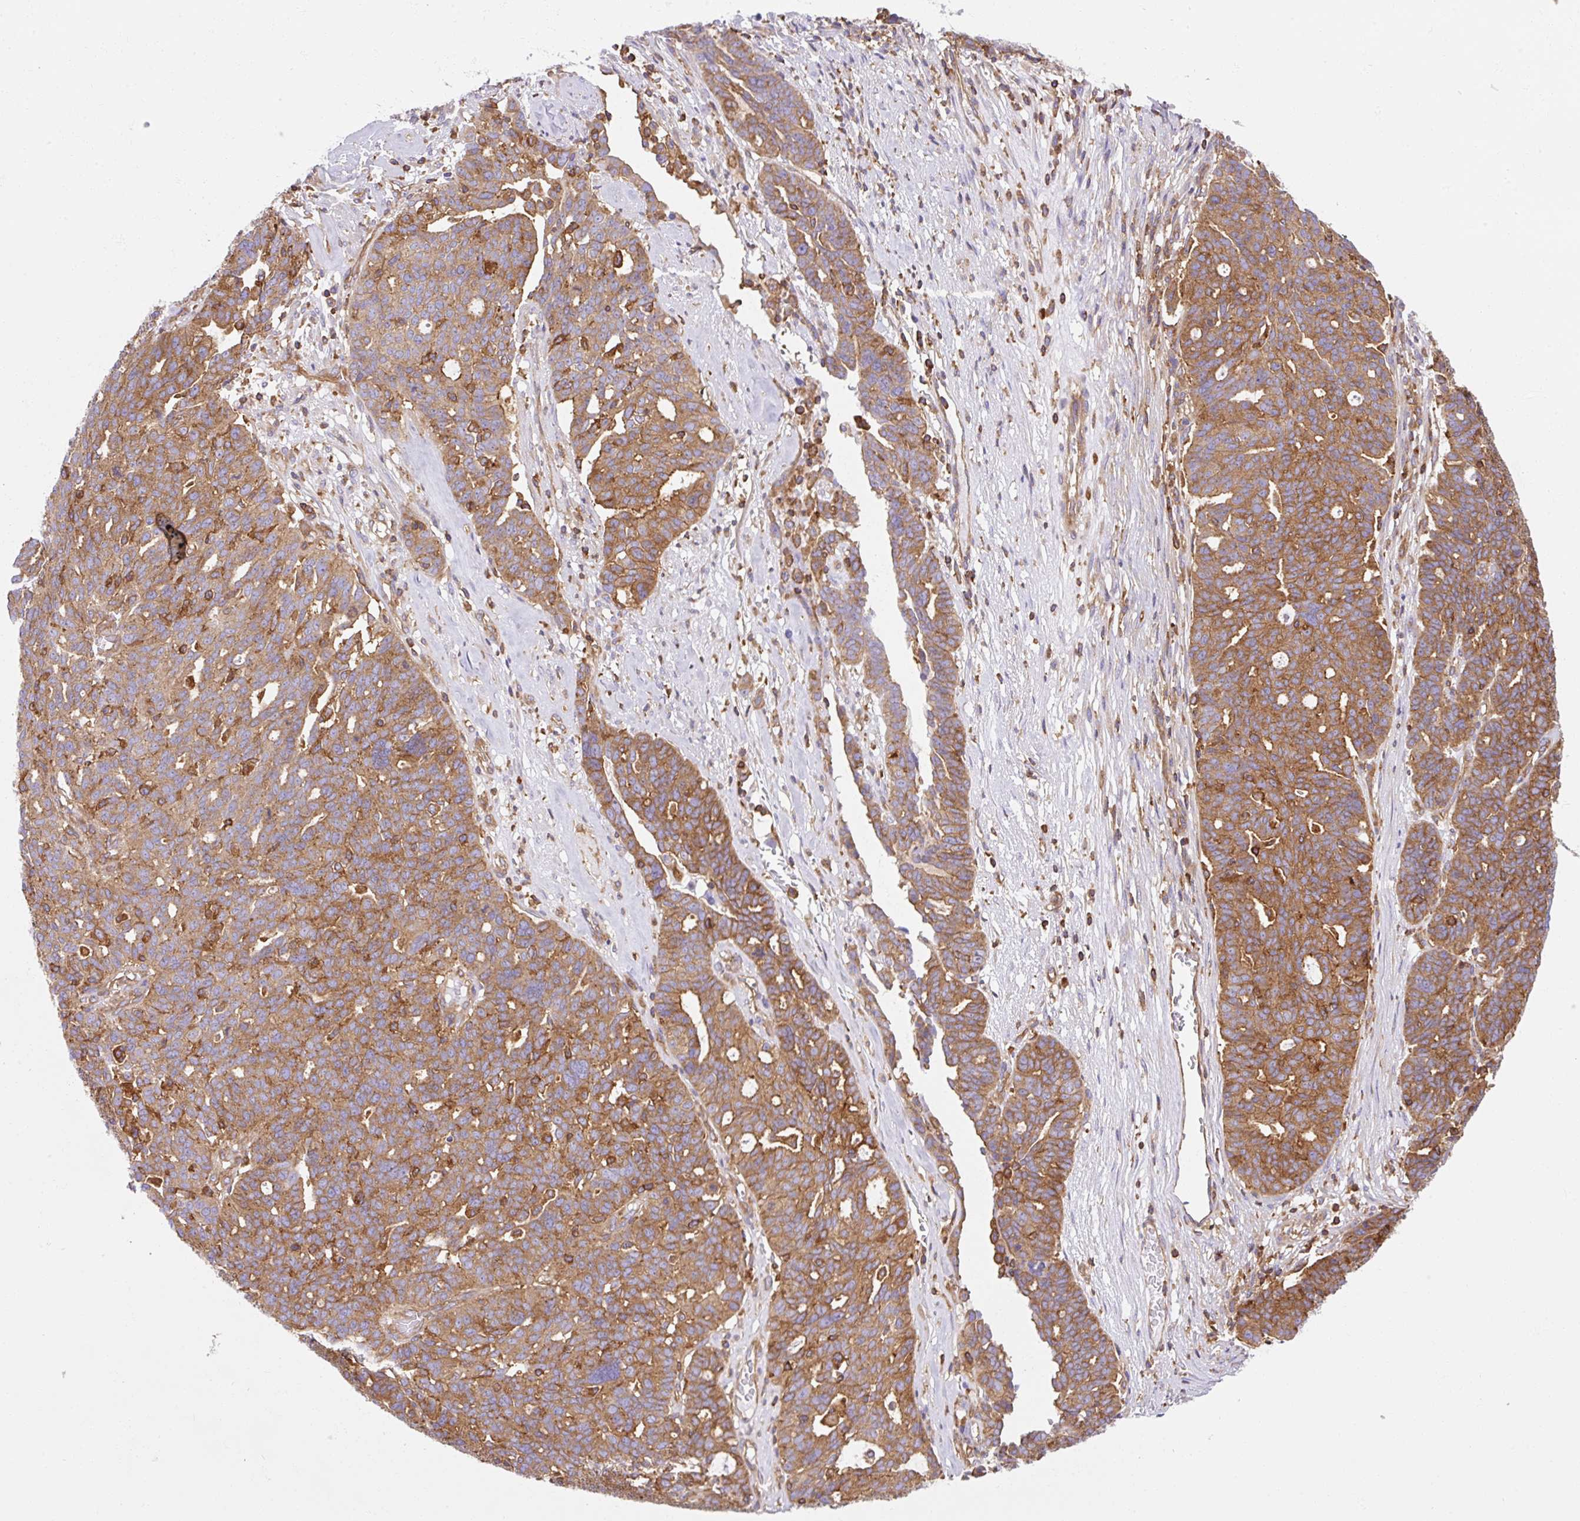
{"staining": {"intensity": "moderate", "quantity": ">75%", "location": "cytoplasmic/membranous"}, "tissue": "ovarian cancer", "cell_type": "Tumor cells", "image_type": "cancer", "snomed": [{"axis": "morphology", "description": "Cystadenocarcinoma, serous, NOS"}, {"axis": "topography", "description": "Ovary"}], "caption": "Ovarian serous cystadenocarcinoma stained for a protein (brown) shows moderate cytoplasmic/membranous positive expression in approximately >75% of tumor cells.", "gene": "DNM2", "patient": {"sex": "female", "age": 59}}